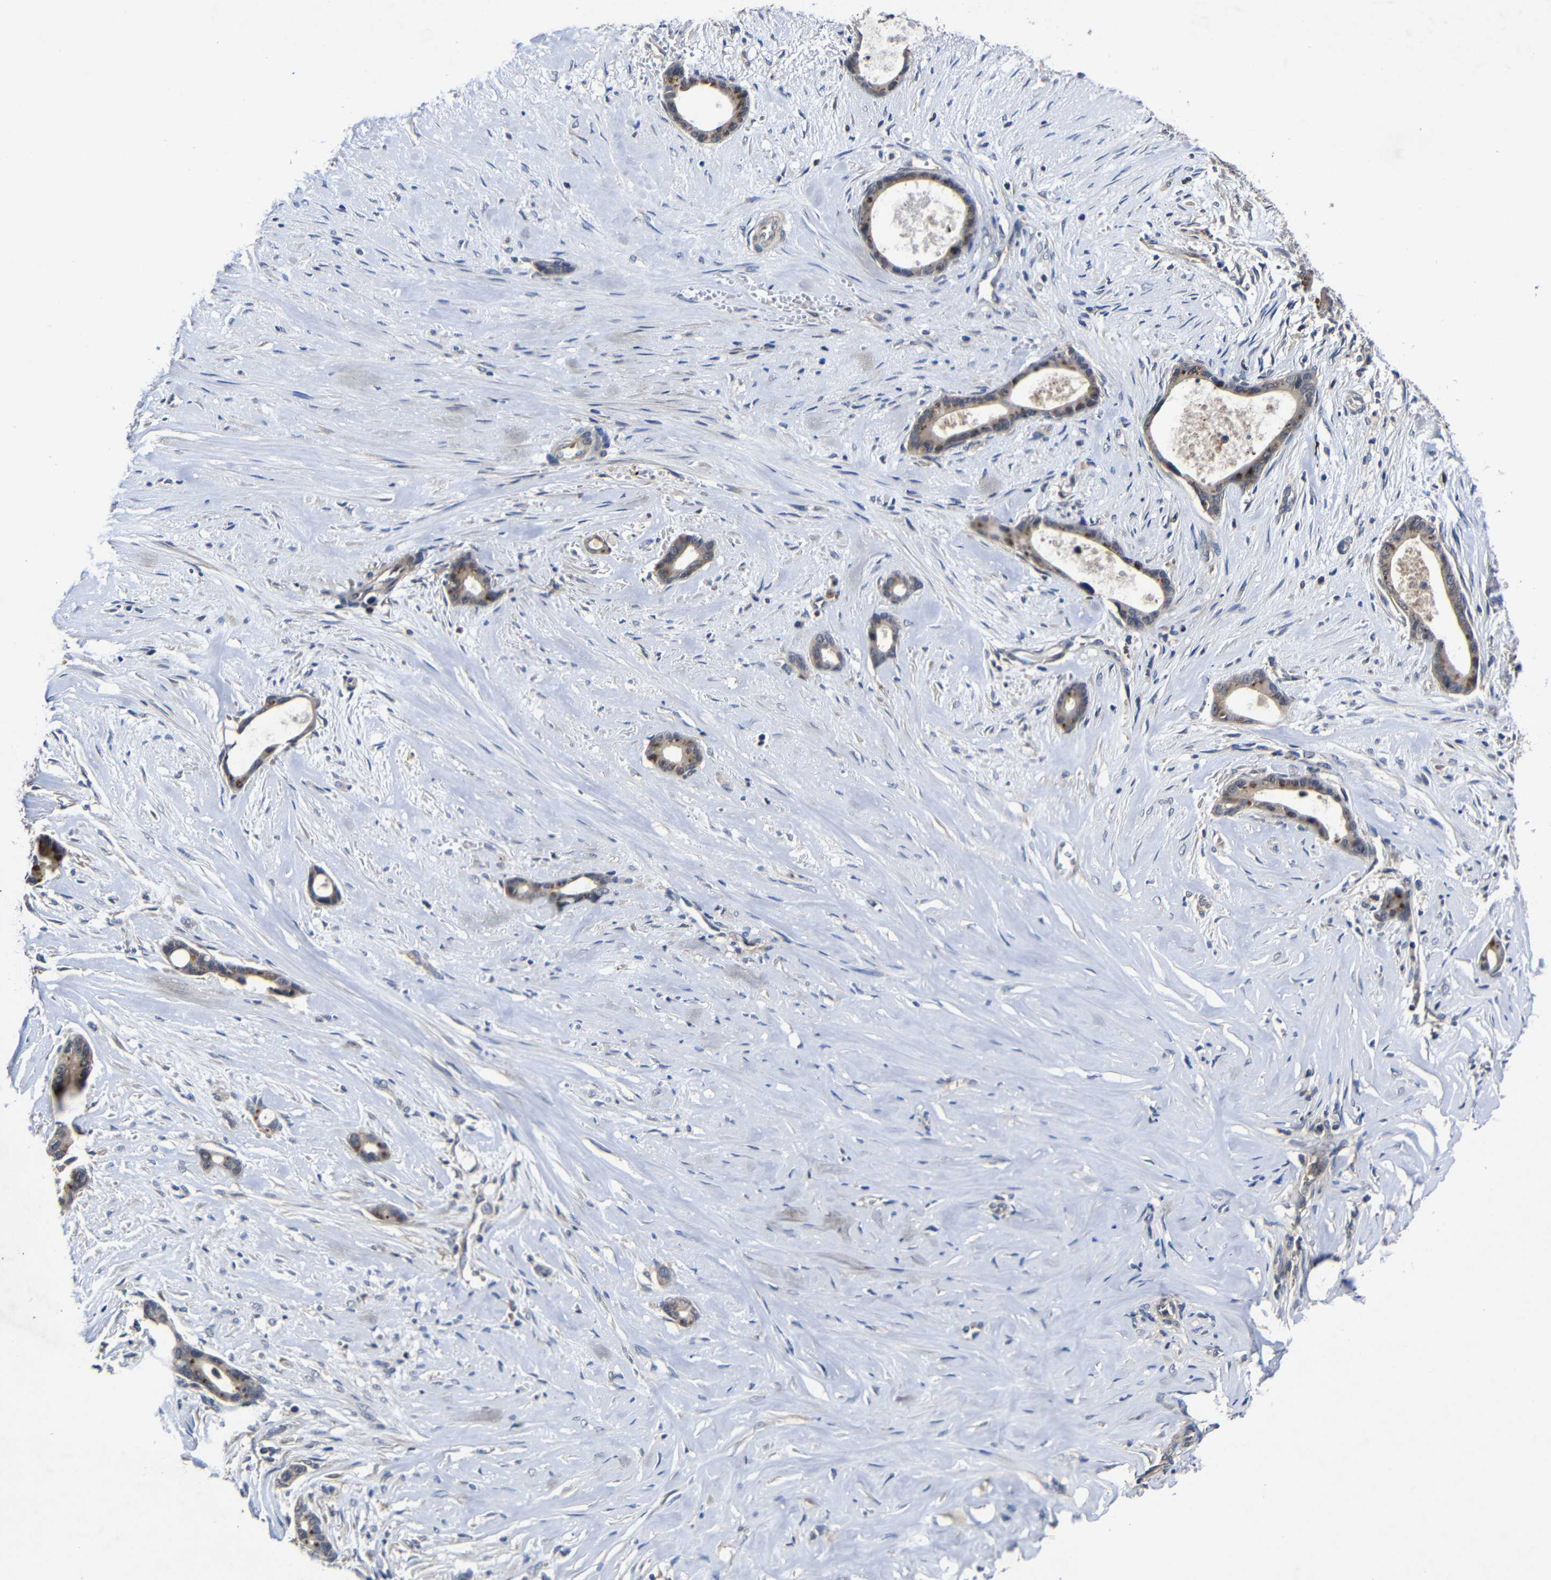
{"staining": {"intensity": "moderate", "quantity": "25%-75%", "location": "cytoplasmic/membranous"}, "tissue": "liver cancer", "cell_type": "Tumor cells", "image_type": "cancer", "snomed": [{"axis": "morphology", "description": "Cholangiocarcinoma"}, {"axis": "topography", "description": "Liver"}], "caption": "Cholangiocarcinoma (liver) stained for a protein (brown) displays moderate cytoplasmic/membranous positive staining in about 25%-75% of tumor cells.", "gene": "LPAR5", "patient": {"sex": "female", "age": 55}}